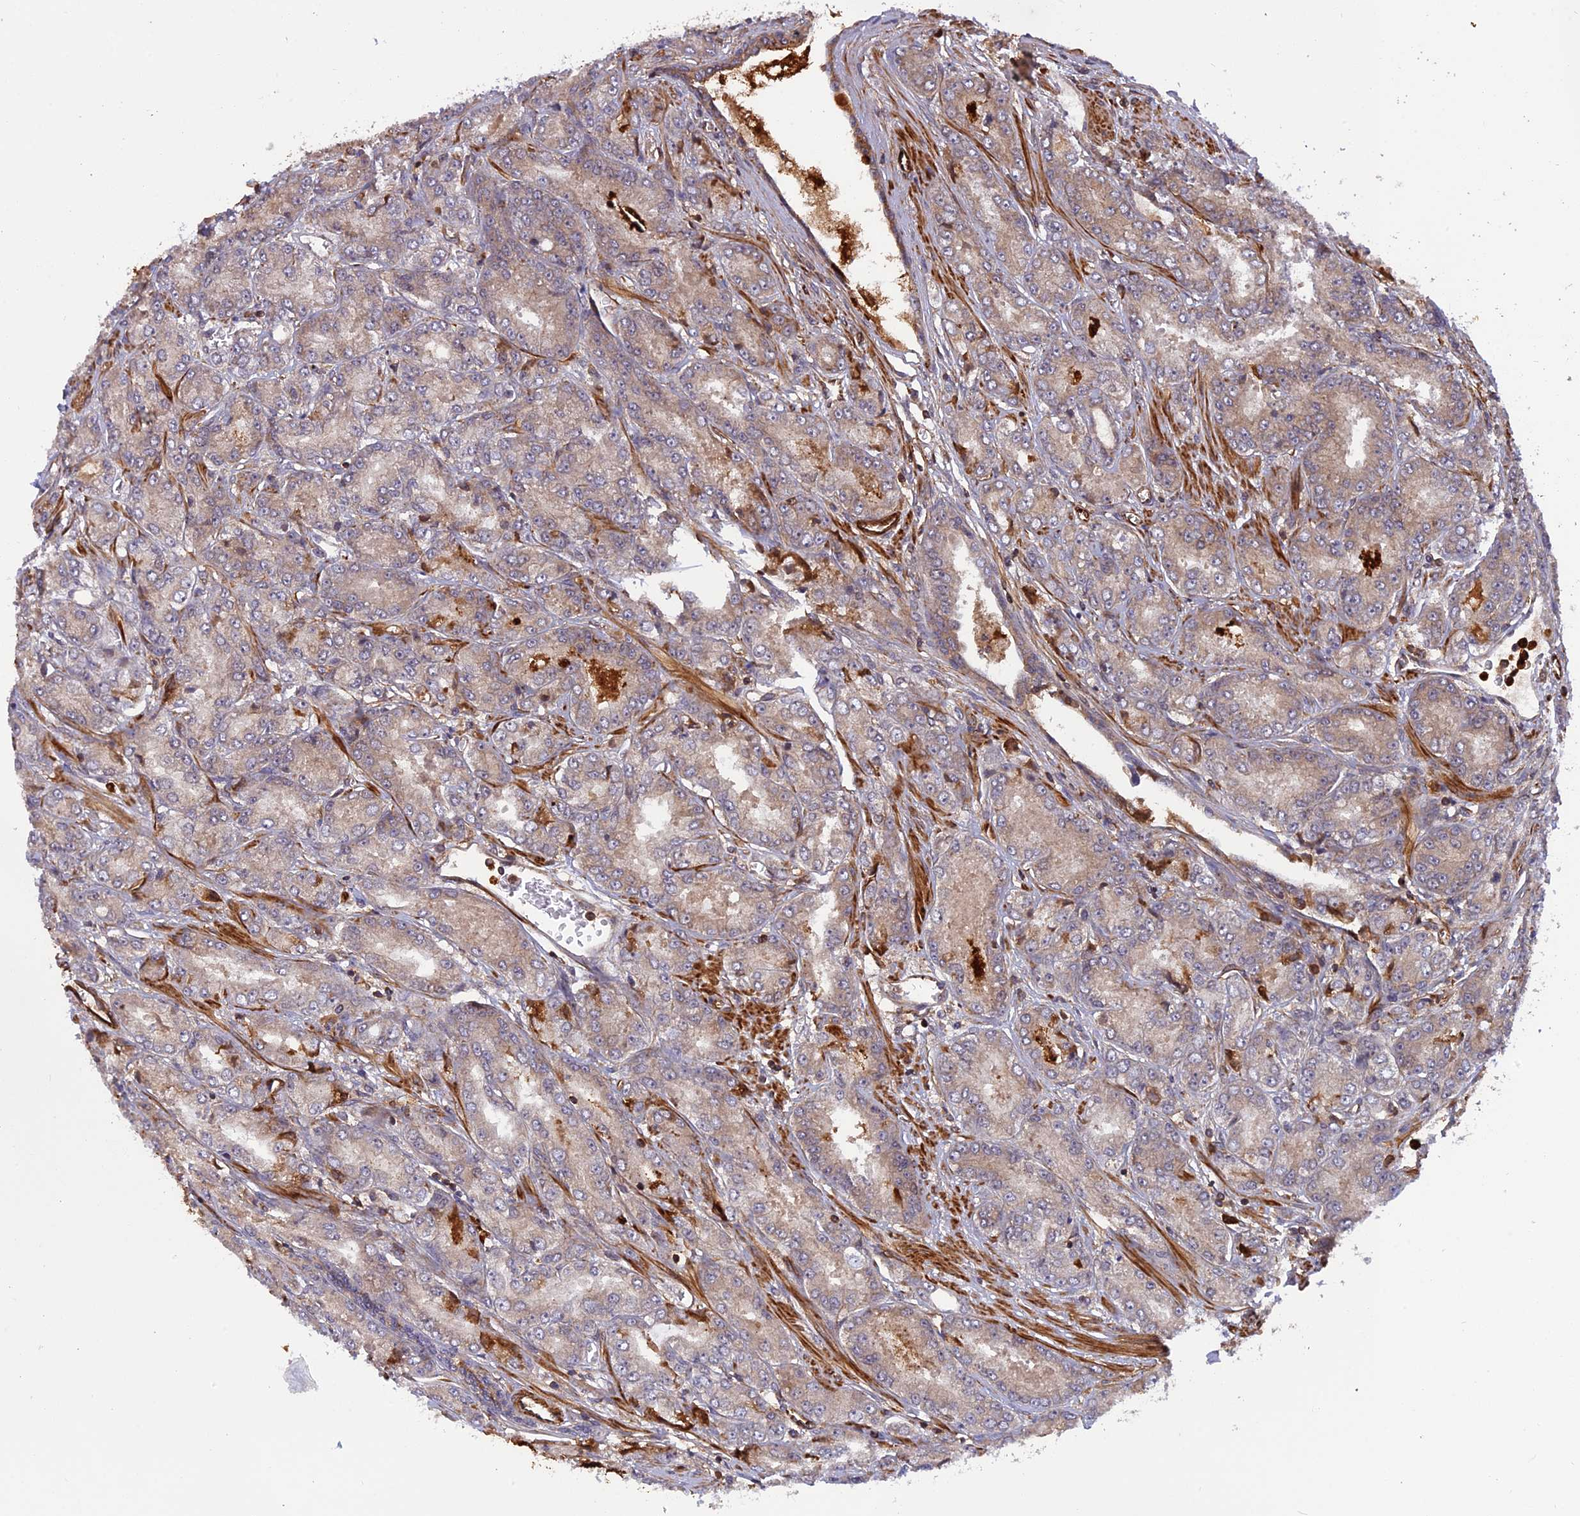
{"staining": {"intensity": "moderate", "quantity": "25%-75%", "location": "cytoplasmic/membranous"}, "tissue": "prostate cancer", "cell_type": "Tumor cells", "image_type": "cancer", "snomed": [{"axis": "morphology", "description": "Adenocarcinoma, High grade"}, {"axis": "topography", "description": "Prostate"}], "caption": "Immunohistochemistry (IHC) (DAB) staining of prostate cancer (adenocarcinoma (high-grade)) reveals moderate cytoplasmic/membranous protein staining in approximately 25%-75% of tumor cells.", "gene": "PHLDB3", "patient": {"sex": "male", "age": 74}}